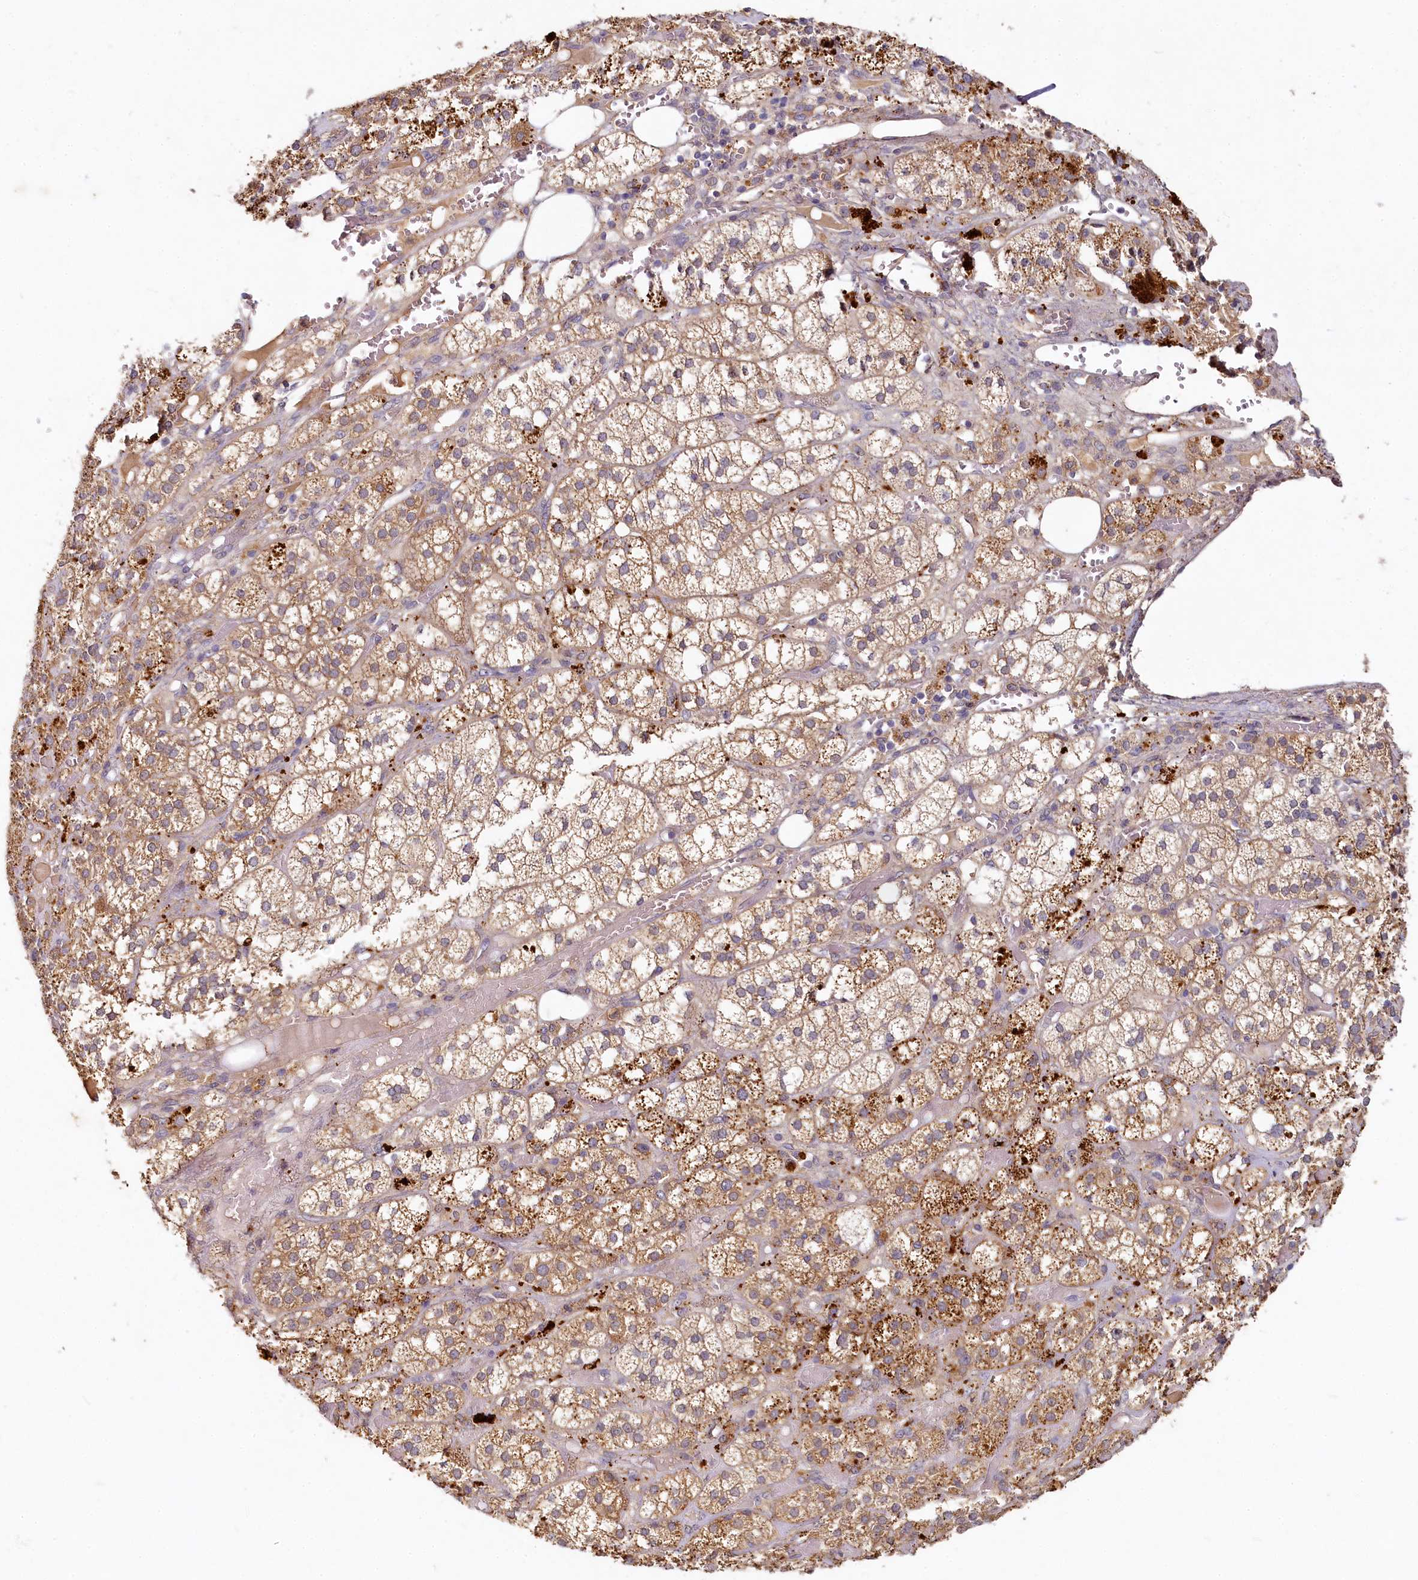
{"staining": {"intensity": "moderate", "quantity": ">75%", "location": "cytoplasmic/membranous"}, "tissue": "adrenal gland", "cell_type": "Glandular cells", "image_type": "normal", "snomed": [{"axis": "morphology", "description": "Normal tissue, NOS"}, {"axis": "topography", "description": "Adrenal gland"}], "caption": "Benign adrenal gland exhibits moderate cytoplasmic/membranous staining in approximately >75% of glandular cells, visualized by immunohistochemistry.", "gene": "HERC3", "patient": {"sex": "female", "age": 61}}